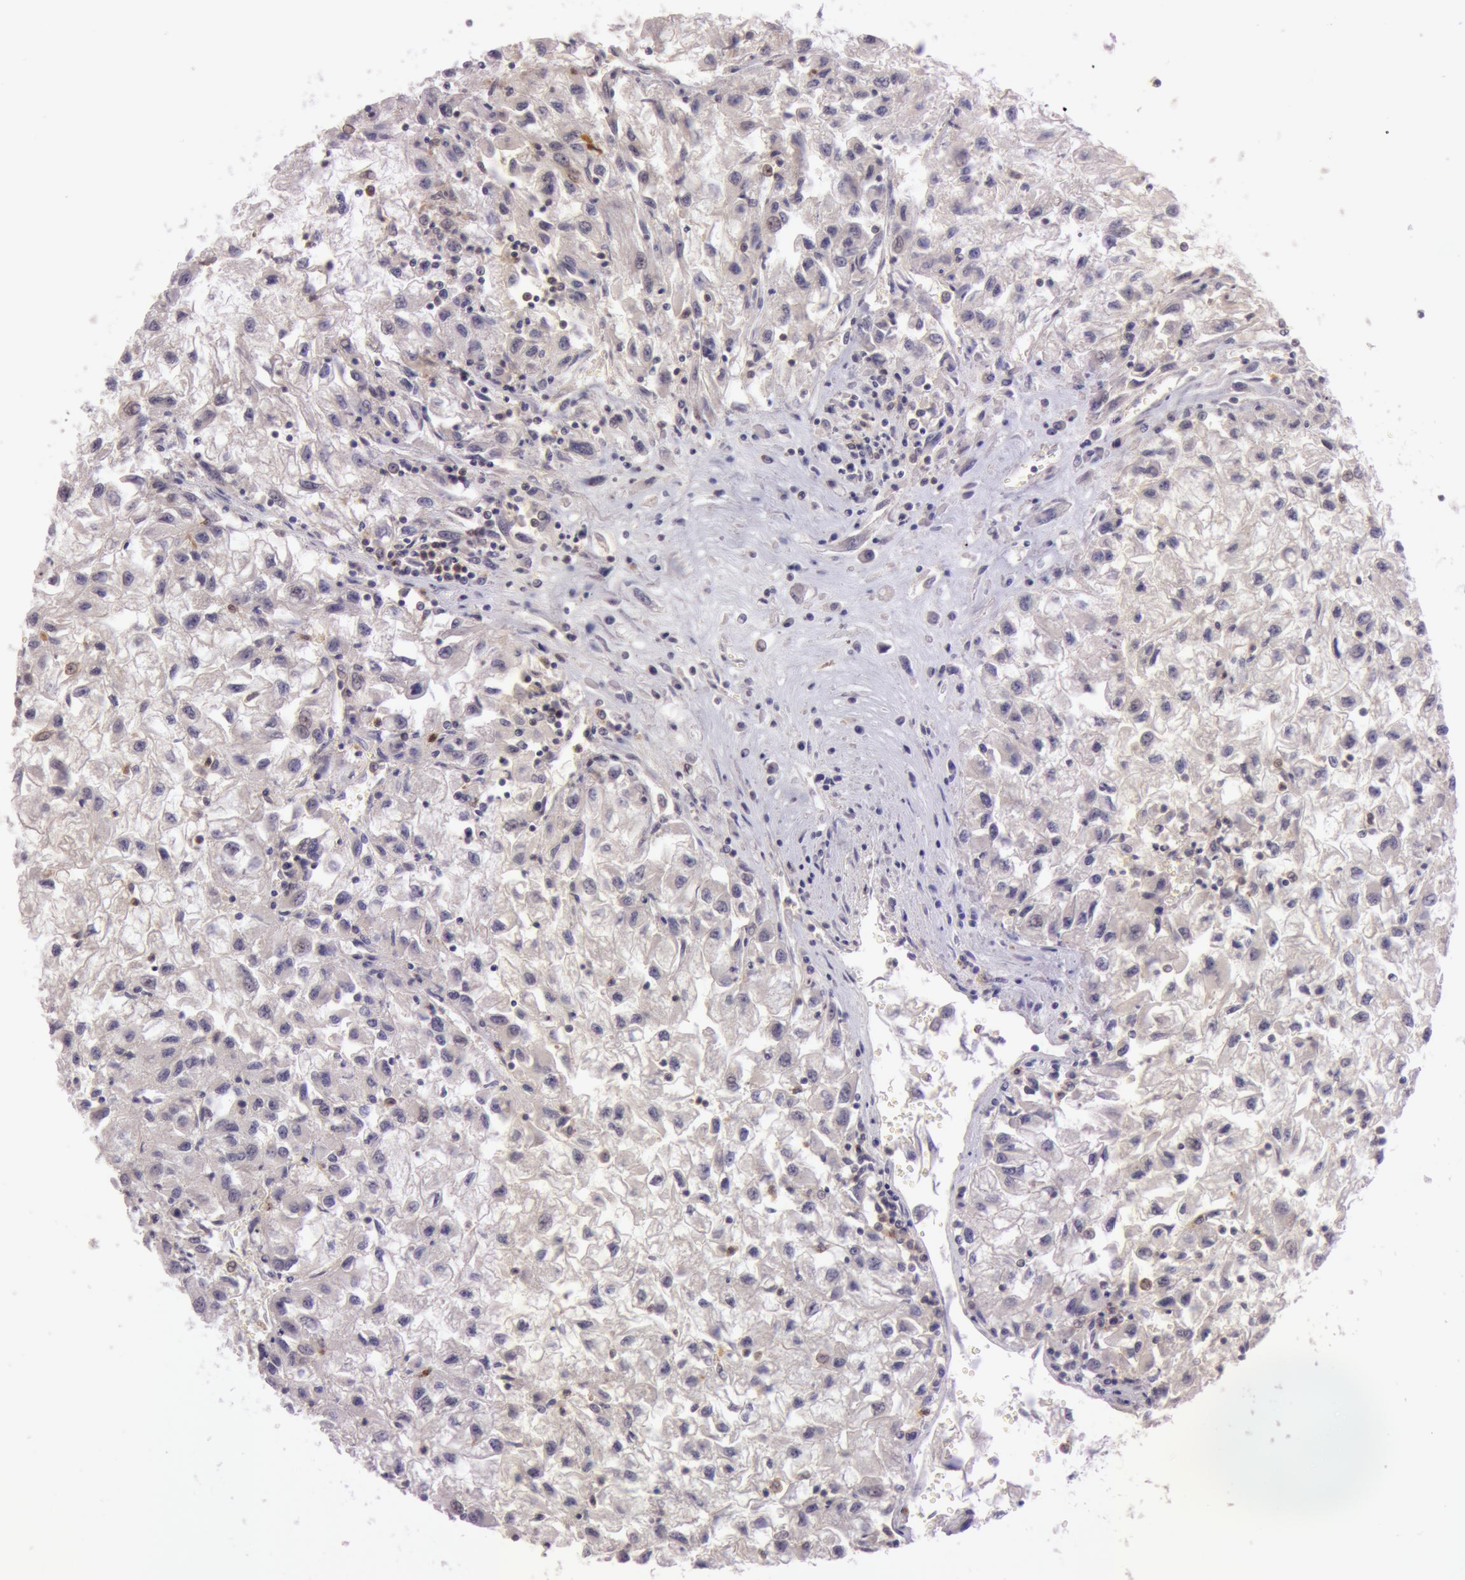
{"staining": {"intensity": "weak", "quantity": "25%-75%", "location": "cytoplasmic/membranous"}, "tissue": "renal cancer", "cell_type": "Tumor cells", "image_type": "cancer", "snomed": [{"axis": "morphology", "description": "Adenocarcinoma, NOS"}, {"axis": "topography", "description": "Kidney"}], "caption": "This image displays IHC staining of adenocarcinoma (renal), with low weak cytoplasmic/membranous expression in about 25%-75% of tumor cells.", "gene": "ATG2B", "patient": {"sex": "male", "age": 59}}